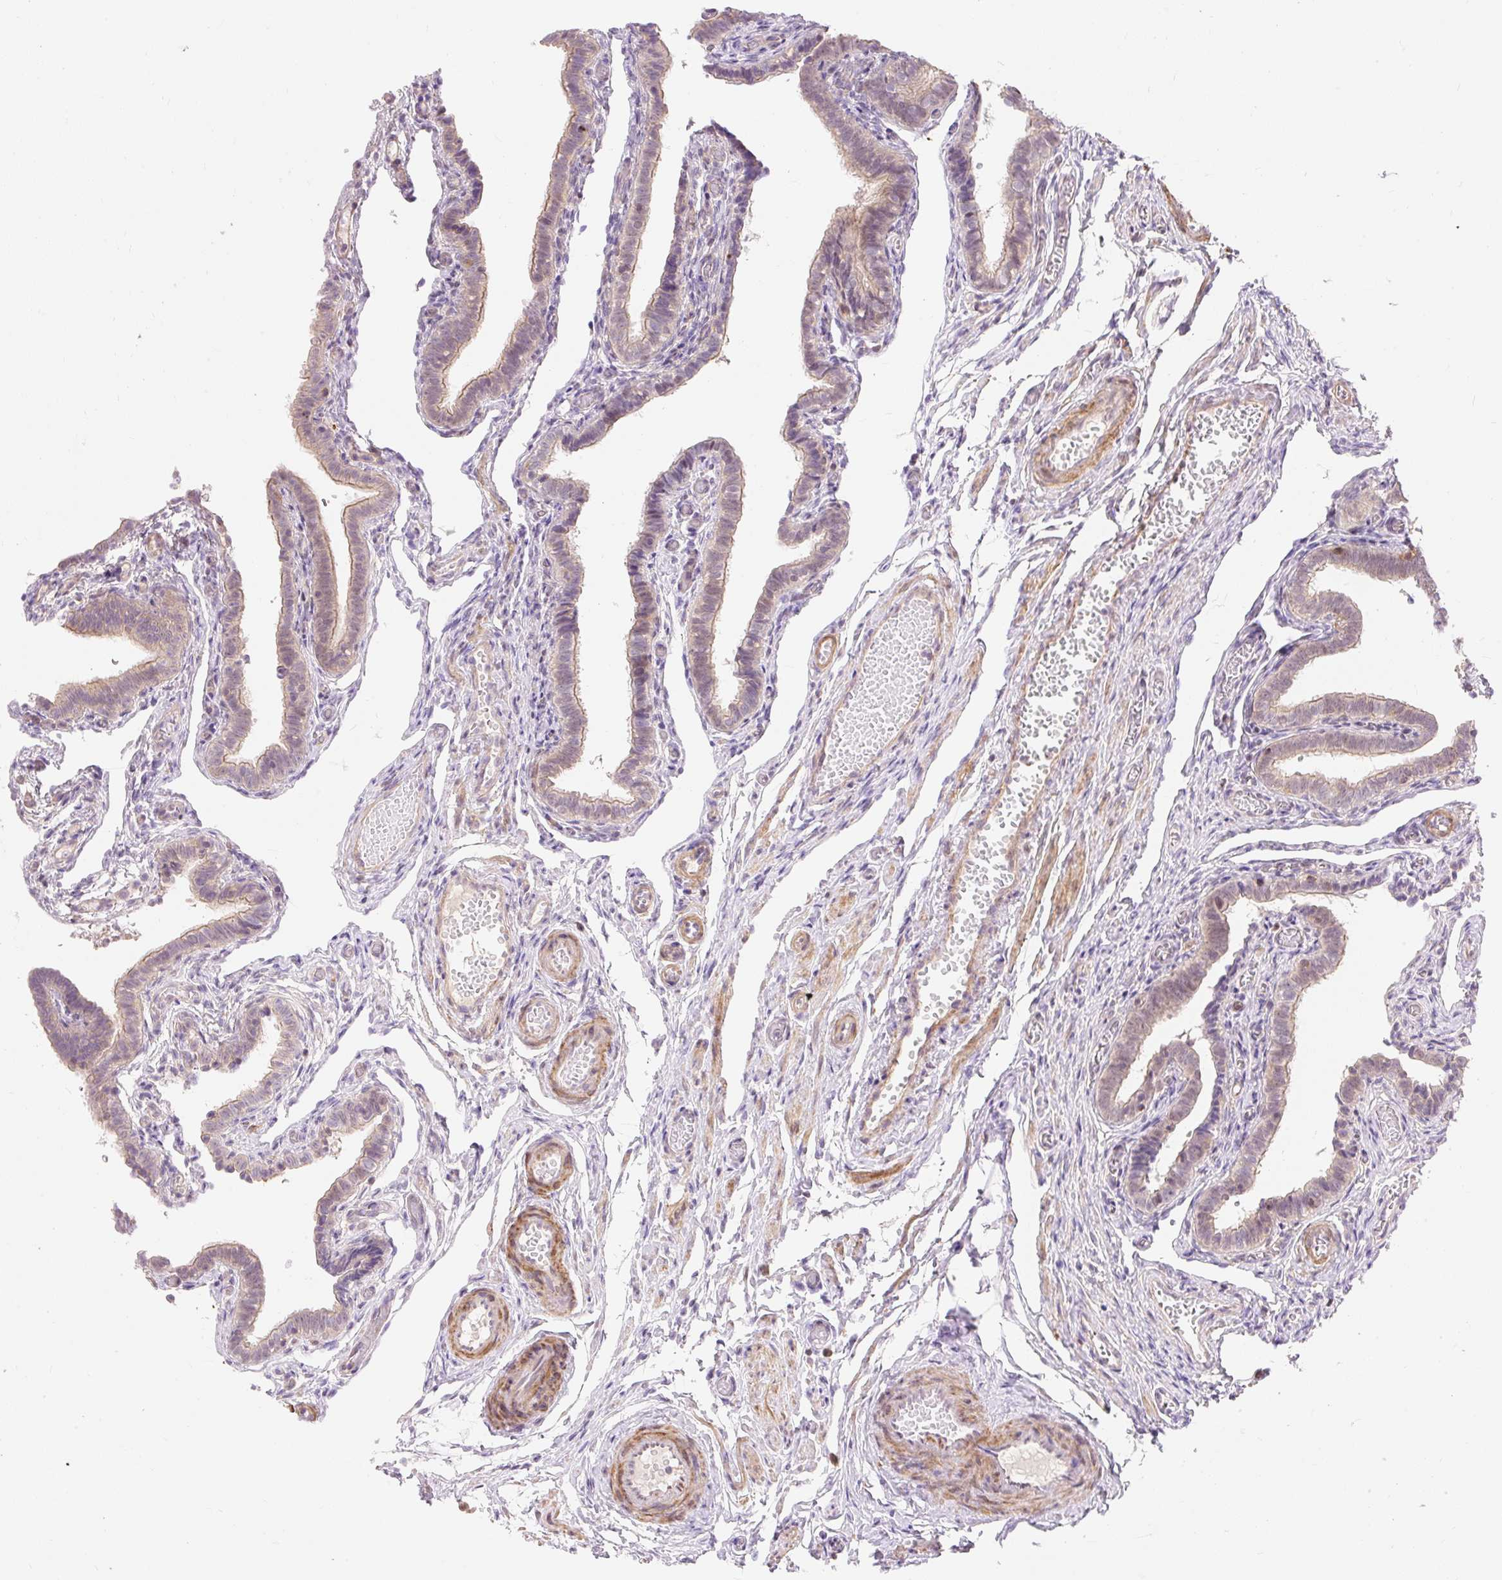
{"staining": {"intensity": "weak", "quantity": ">75%", "location": "cytoplasmic/membranous"}, "tissue": "fallopian tube", "cell_type": "Glandular cells", "image_type": "normal", "snomed": [{"axis": "morphology", "description": "Normal tissue, NOS"}, {"axis": "topography", "description": "Fallopian tube"}], "caption": "Human fallopian tube stained with a brown dye reveals weak cytoplasmic/membranous positive positivity in approximately >75% of glandular cells.", "gene": "EMC10", "patient": {"sex": "female", "age": 36}}